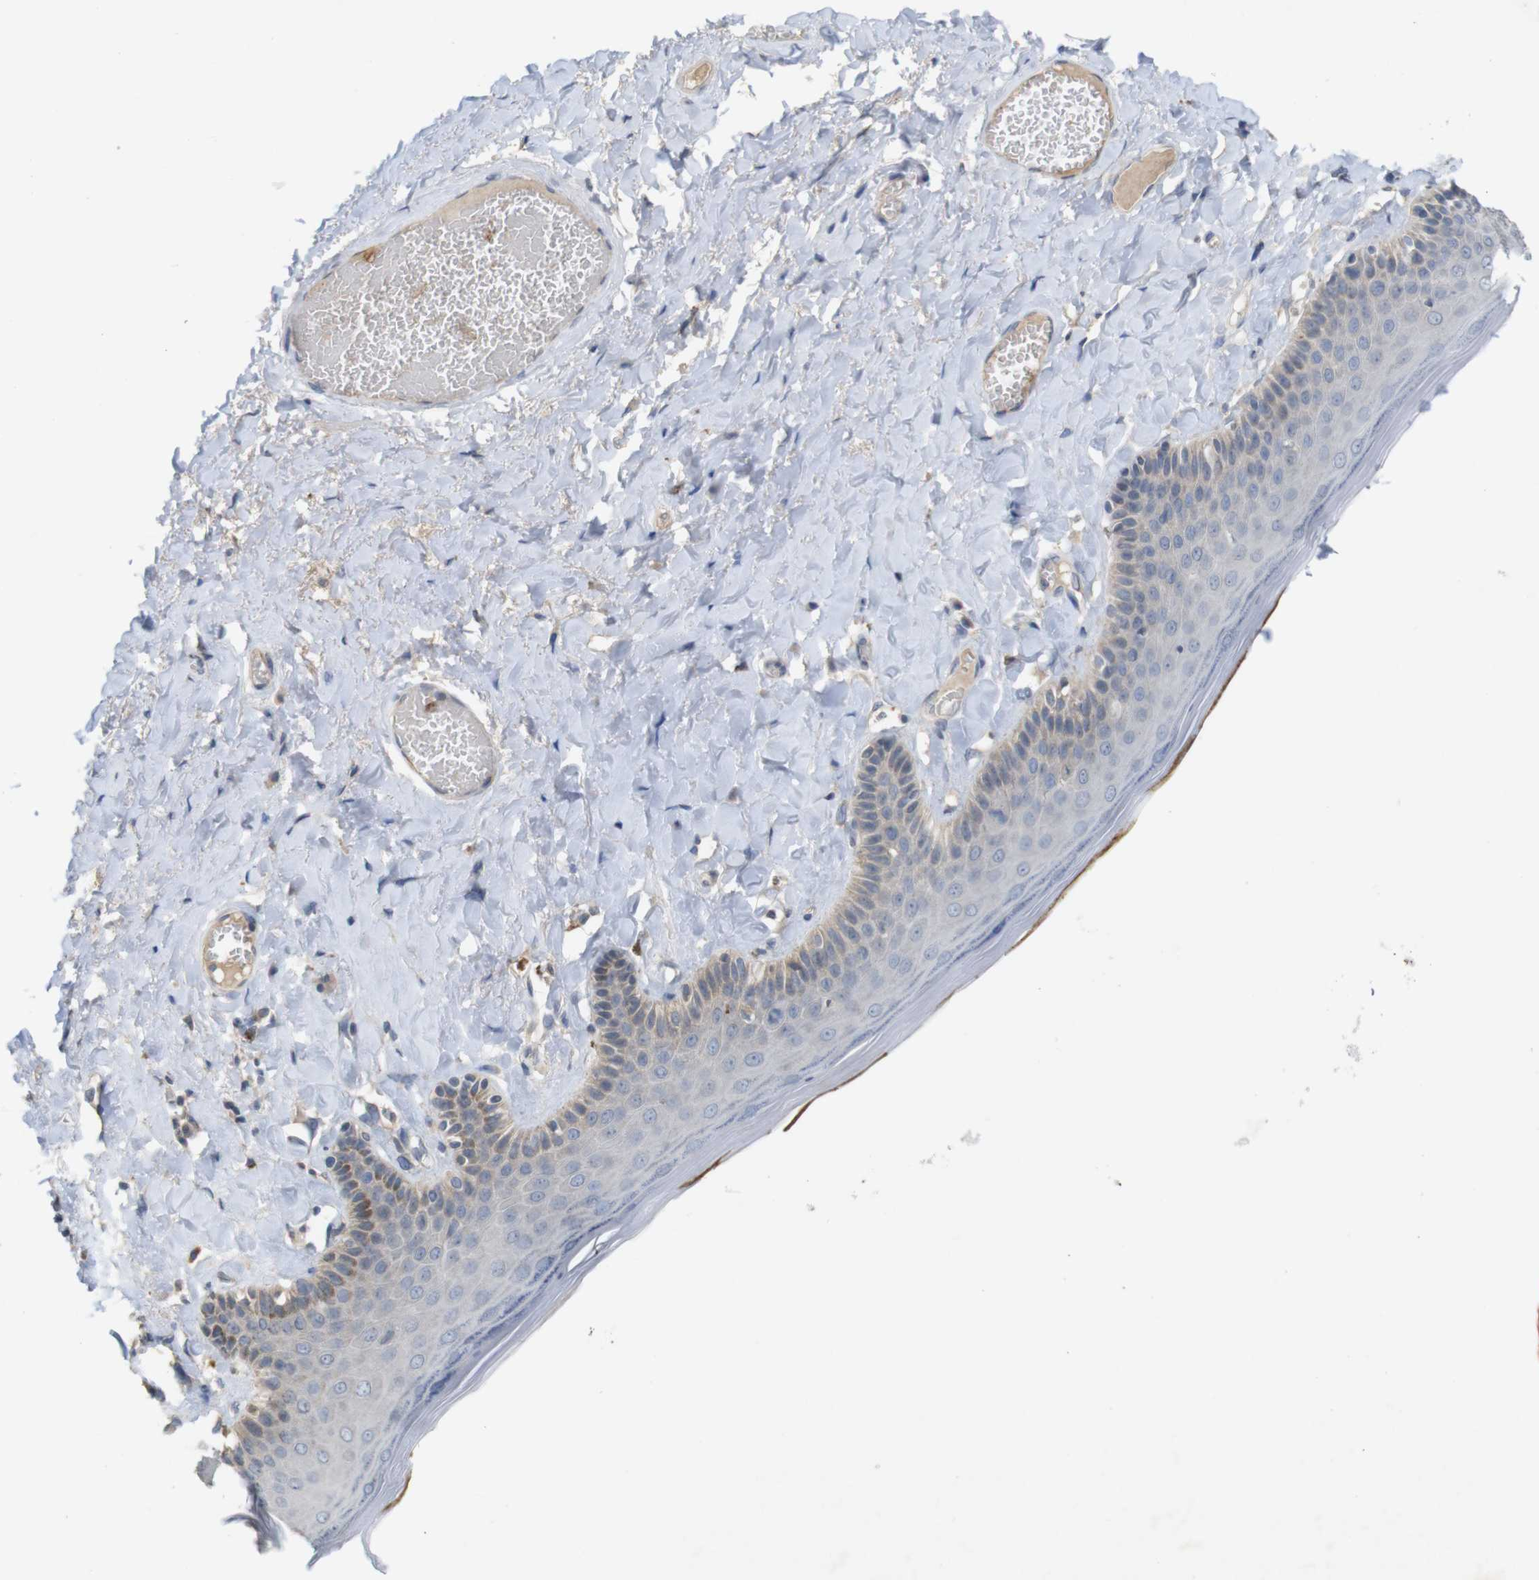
{"staining": {"intensity": "moderate", "quantity": "<25%", "location": "cytoplasmic/membranous"}, "tissue": "skin", "cell_type": "Epidermal cells", "image_type": "normal", "snomed": [{"axis": "morphology", "description": "Normal tissue, NOS"}, {"axis": "topography", "description": "Anal"}], "caption": "Epidermal cells display low levels of moderate cytoplasmic/membranous positivity in about <25% of cells in unremarkable skin. (Stains: DAB (3,3'-diaminobenzidine) in brown, nuclei in blue, Microscopy: brightfield microscopy at high magnification).", "gene": "TSPAN14", "patient": {"sex": "male", "age": 69}}